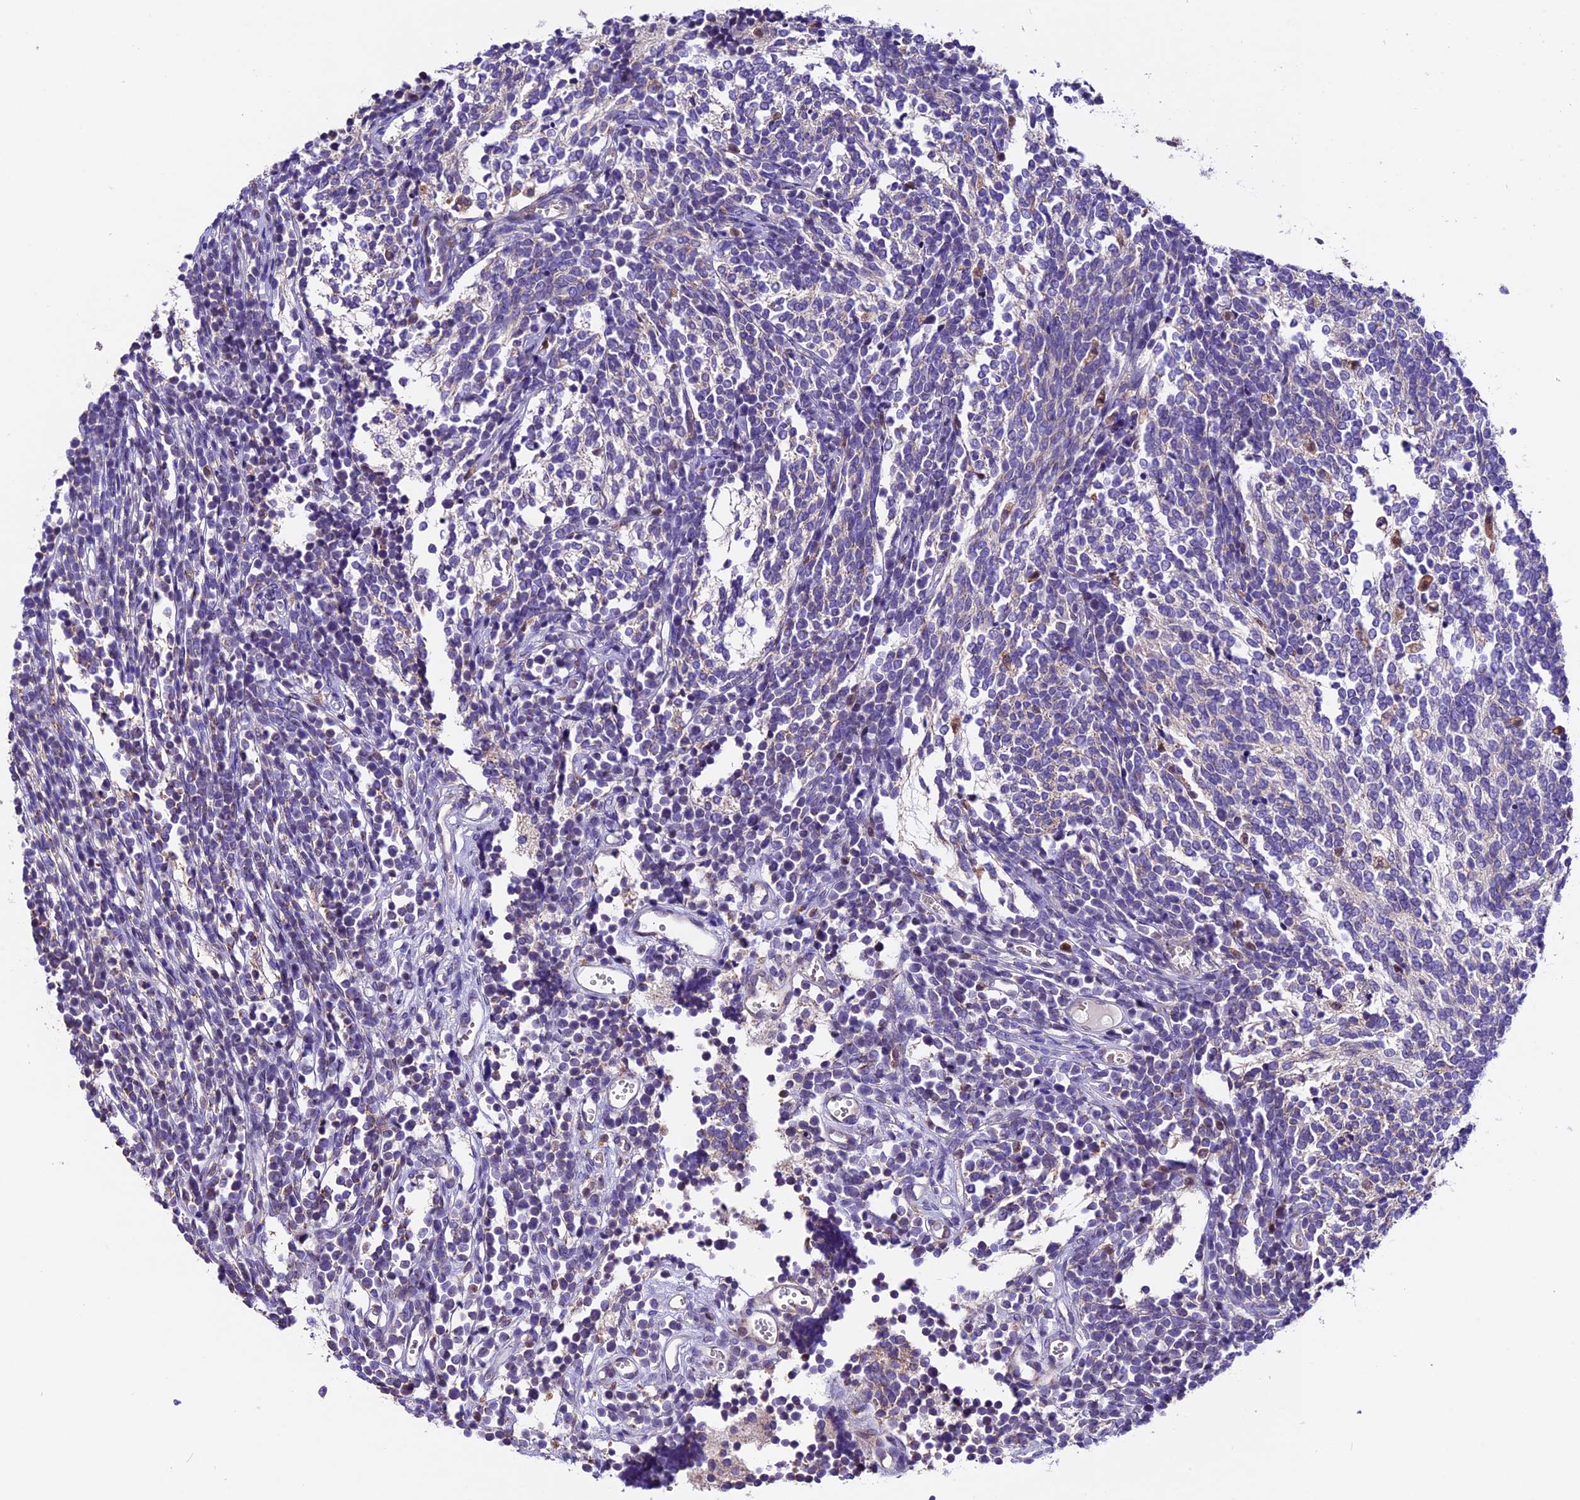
{"staining": {"intensity": "negative", "quantity": "none", "location": "none"}, "tissue": "glioma", "cell_type": "Tumor cells", "image_type": "cancer", "snomed": [{"axis": "morphology", "description": "Glioma, malignant, Low grade"}, {"axis": "topography", "description": "Brain"}], "caption": "A histopathology image of human glioma is negative for staining in tumor cells. Nuclei are stained in blue.", "gene": "DDX28", "patient": {"sex": "female", "age": 1}}